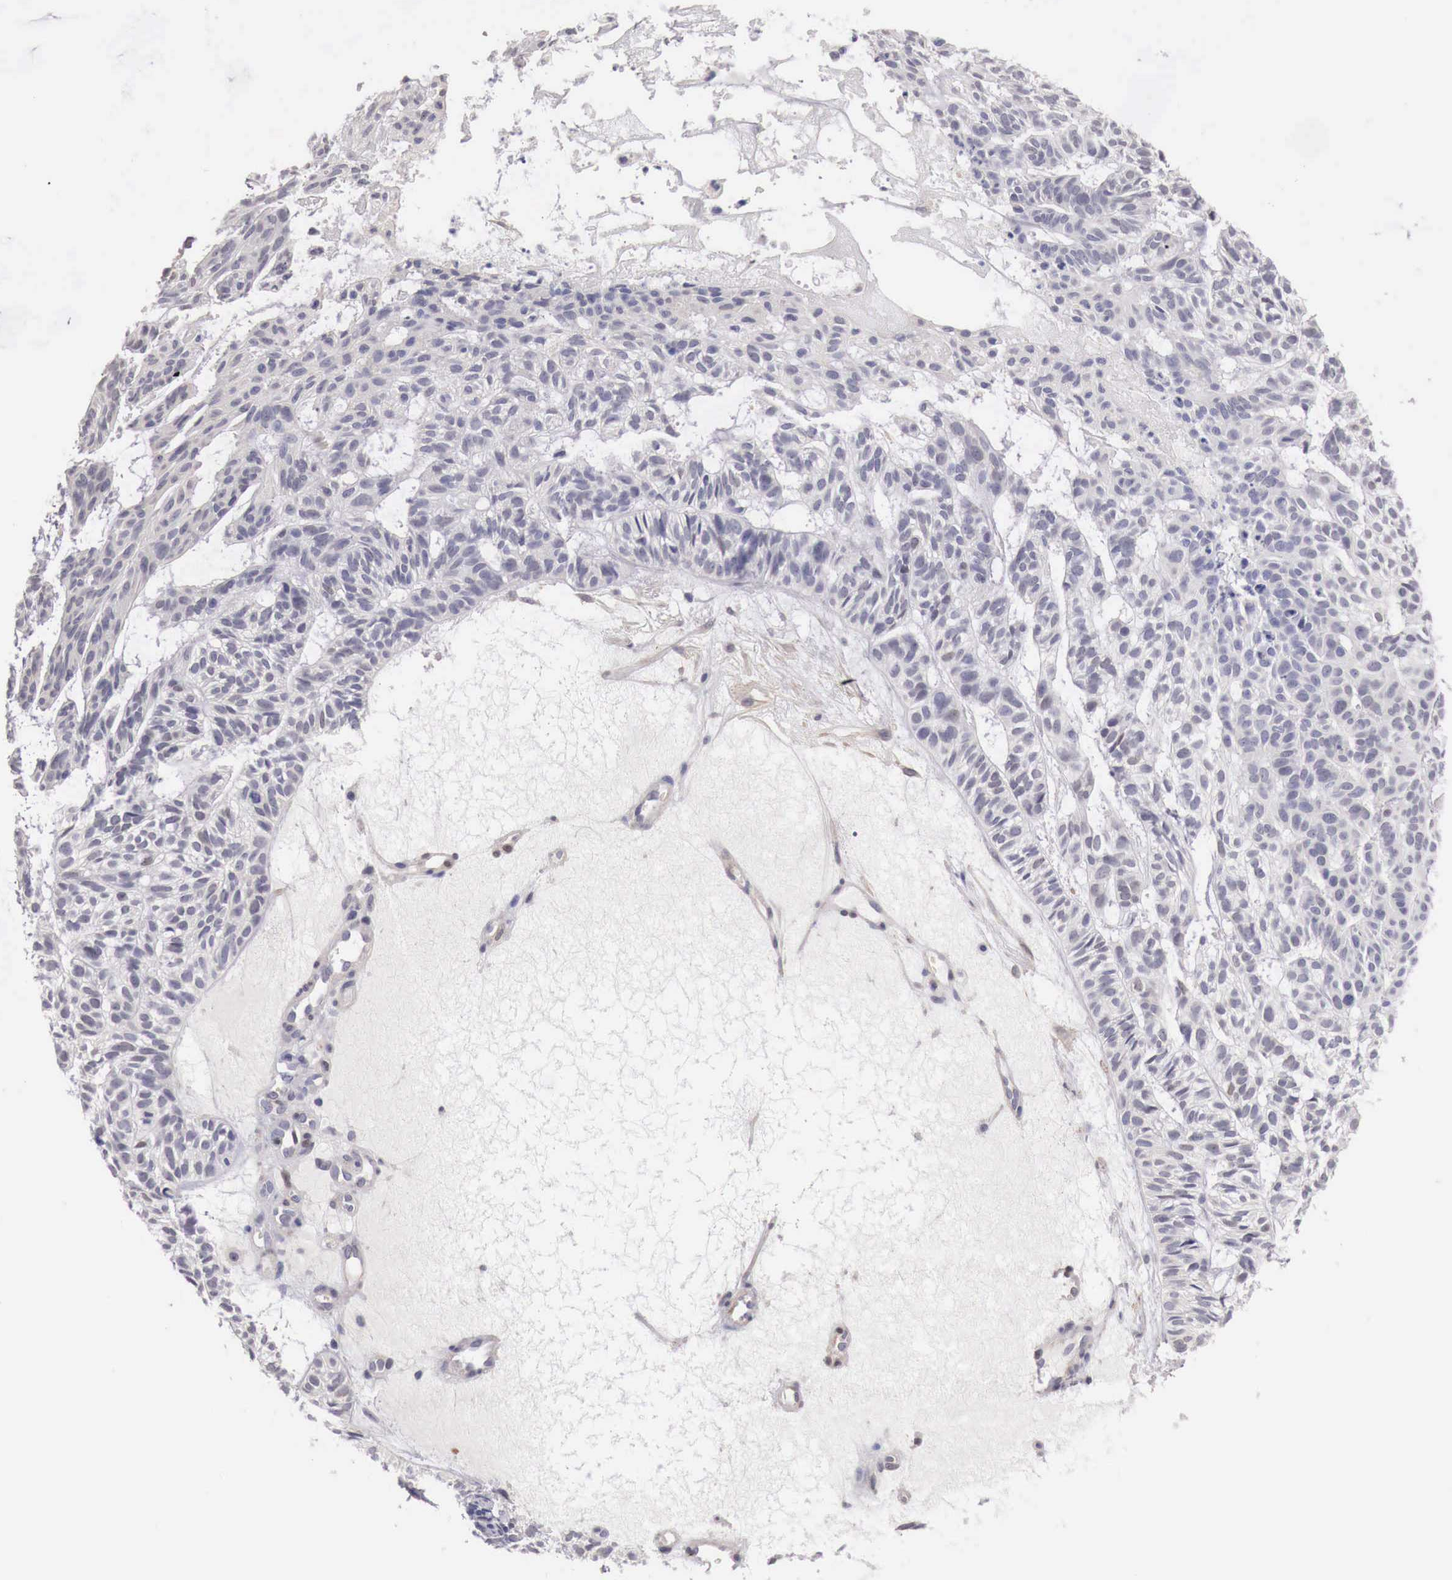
{"staining": {"intensity": "negative", "quantity": "none", "location": "none"}, "tissue": "skin cancer", "cell_type": "Tumor cells", "image_type": "cancer", "snomed": [{"axis": "morphology", "description": "Basal cell carcinoma"}, {"axis": "topography", "description": "Skin"}], "caption": "A histopathology image of basal cell carcinoma (skin) stained for a protein displays no brown staining in tumor cells. The staining was performed using DAB to visualize the protein expression in brown, while the nuclei were stained in blue with hematoxylin (Magnification: 20x).", "gene": "ENOX2", "patient": {"sex": "male", "age": 75}}